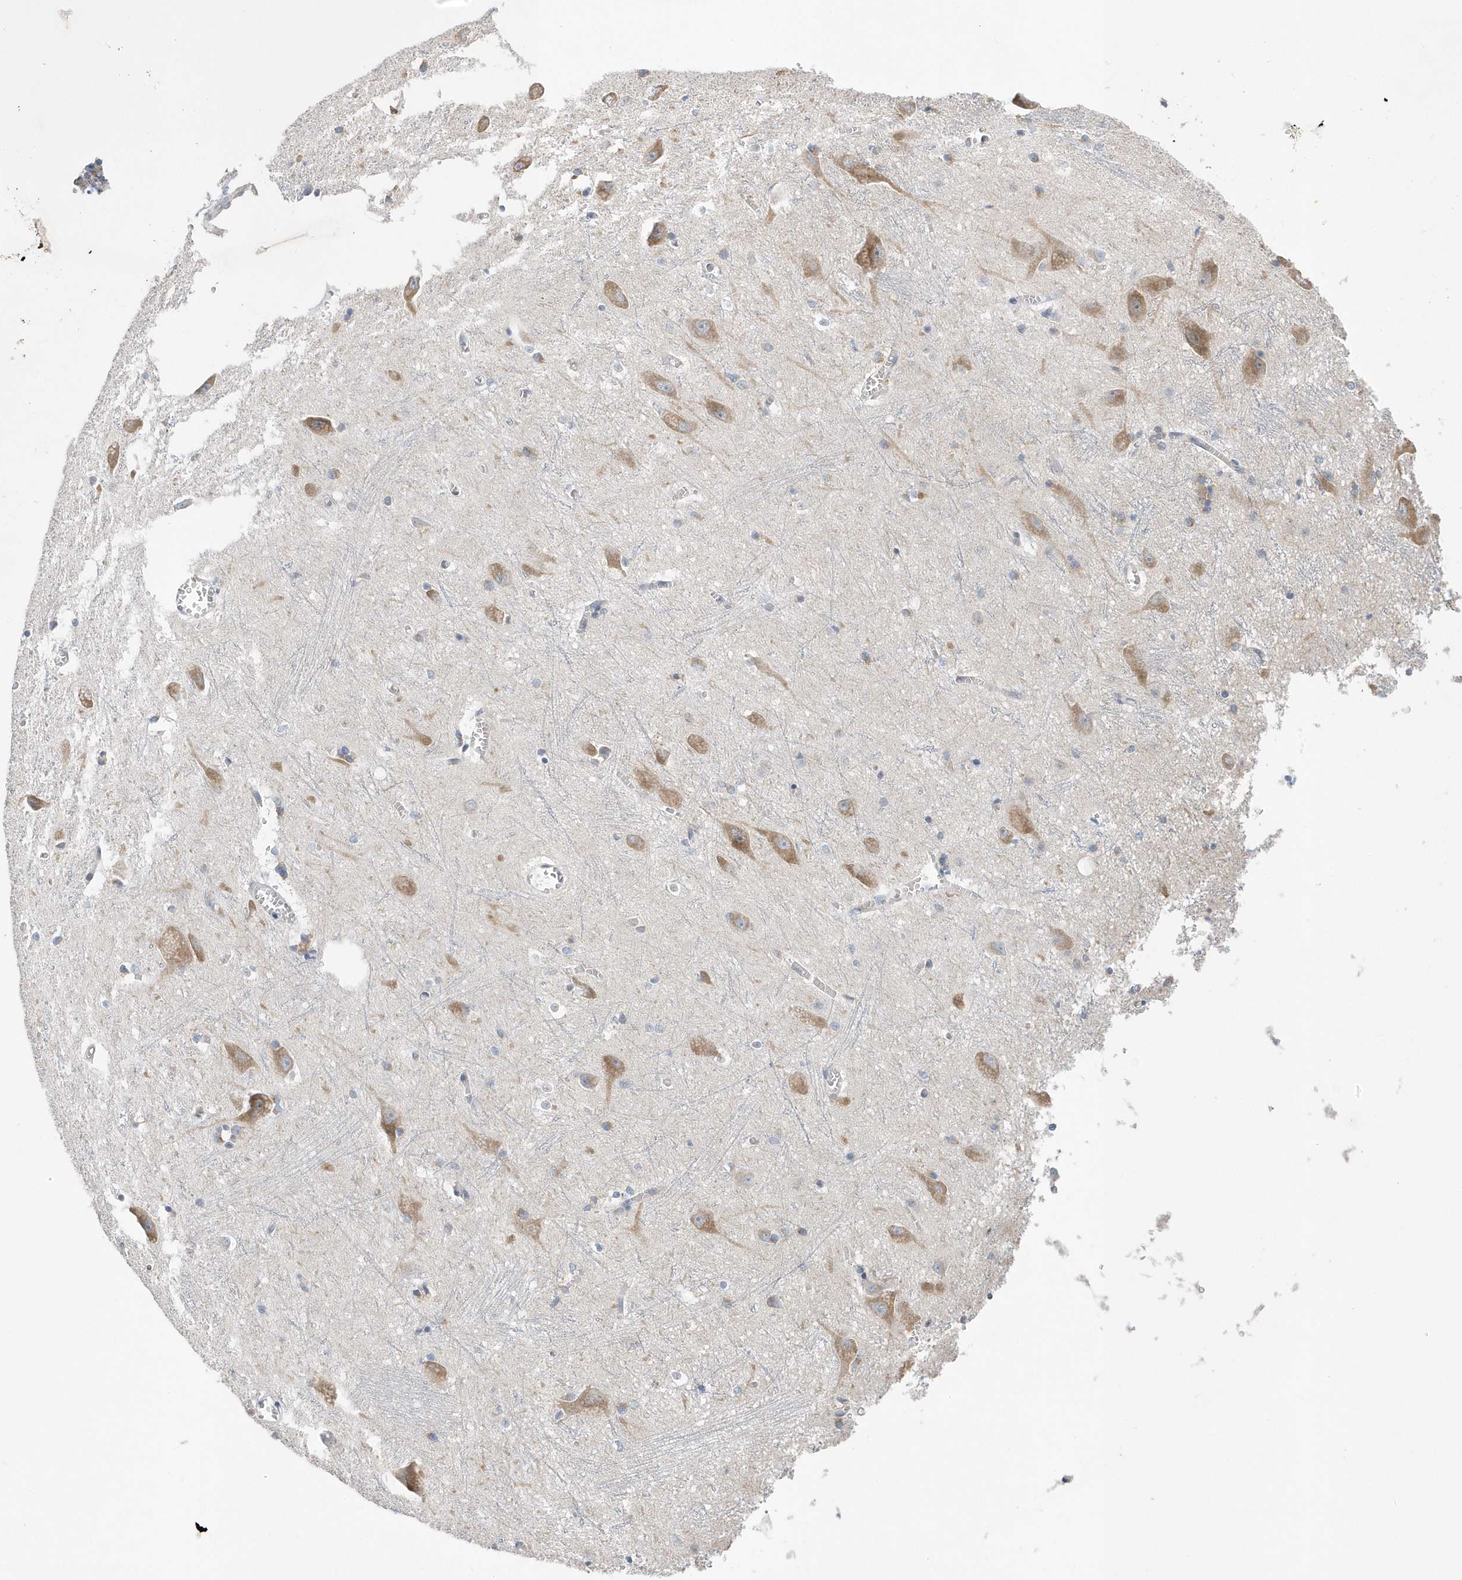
{"staining": {"intensity": "negative", "quantity": "none", "location": "none"}, "tissue": "caudate", "cell_type": "Glial cells", "image_type": "normal", "snomed": [{"axis": "morphology", "description": "Normal tissue, NOS"}, {"axis": "topography", "description": "Lateral ventricle wall"}], "caption": "The histopathology image displays no significant staining in glial cells of caudate. The staining is performed using DAB brown chromogen with nuclei counter-stained in using hematoxylin.", "gene": "SPATA5", "patient": {"sex": "male", "age": 37}}